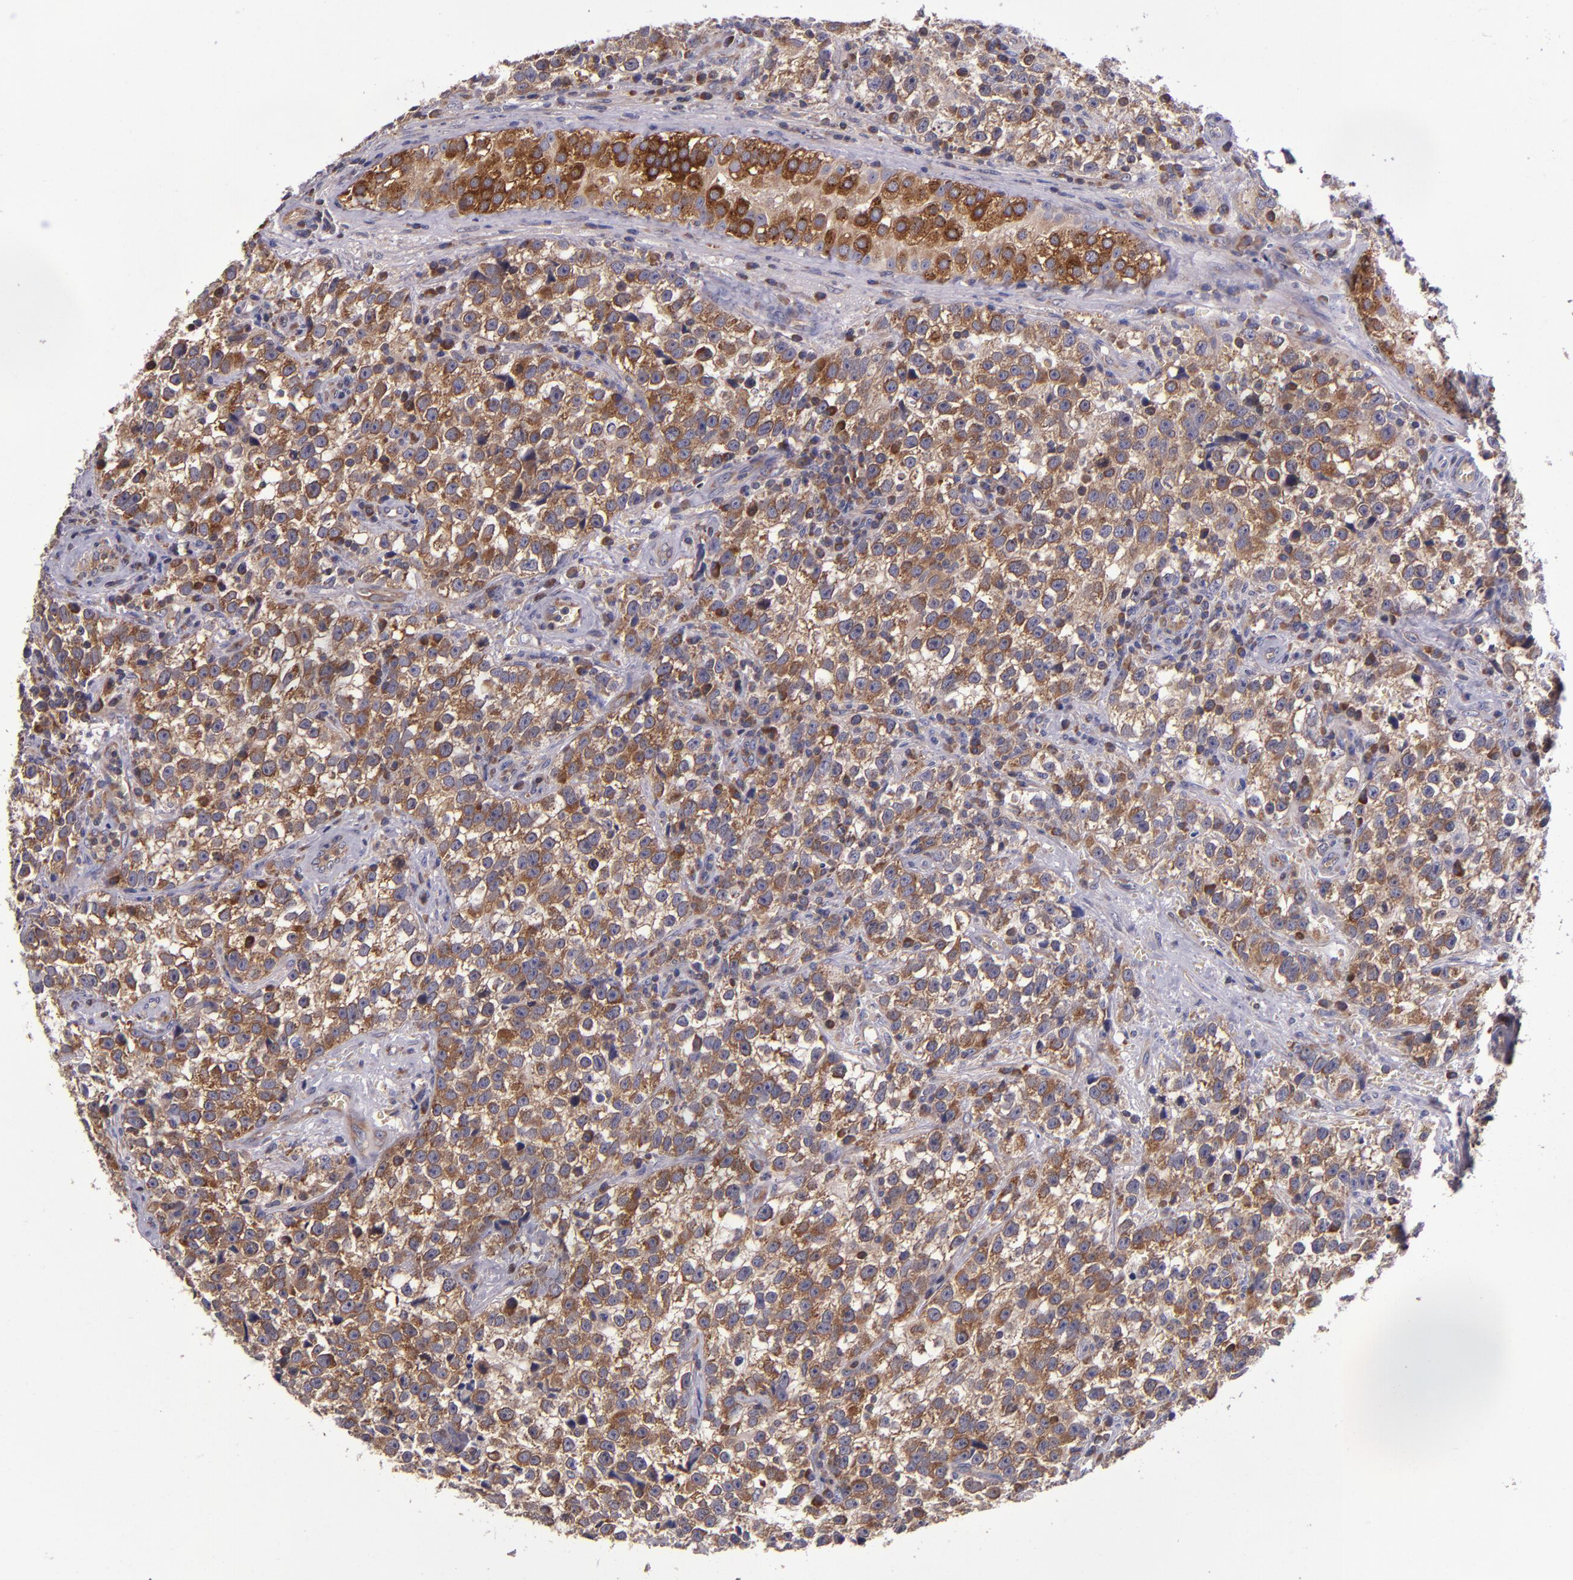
{"staining": {"intensity": "moderate", "quantity": ">75%", "location": "cytoplasmic/membranous"}, "tissue": "testis cancer", "cell_type": "Tumor cells", "image_type": "cancer", "snomed": [{"axis": "morphology", "description": "Seminoma, NOS"}, {"axis": "topography", "description": "Testis"}], "caption": "An image of testis cancer (seminoma) stained for a protein demonstrates moderate cytoplasmic/membranous brown staining in tumor cells. The staining was performed using DAB, with brown indicating positive protein expression. Nuclei are stained blue with hematoxylin.", "gene": "EIF4ENIF1", "patient": {"sex": "male", "age": 38}}